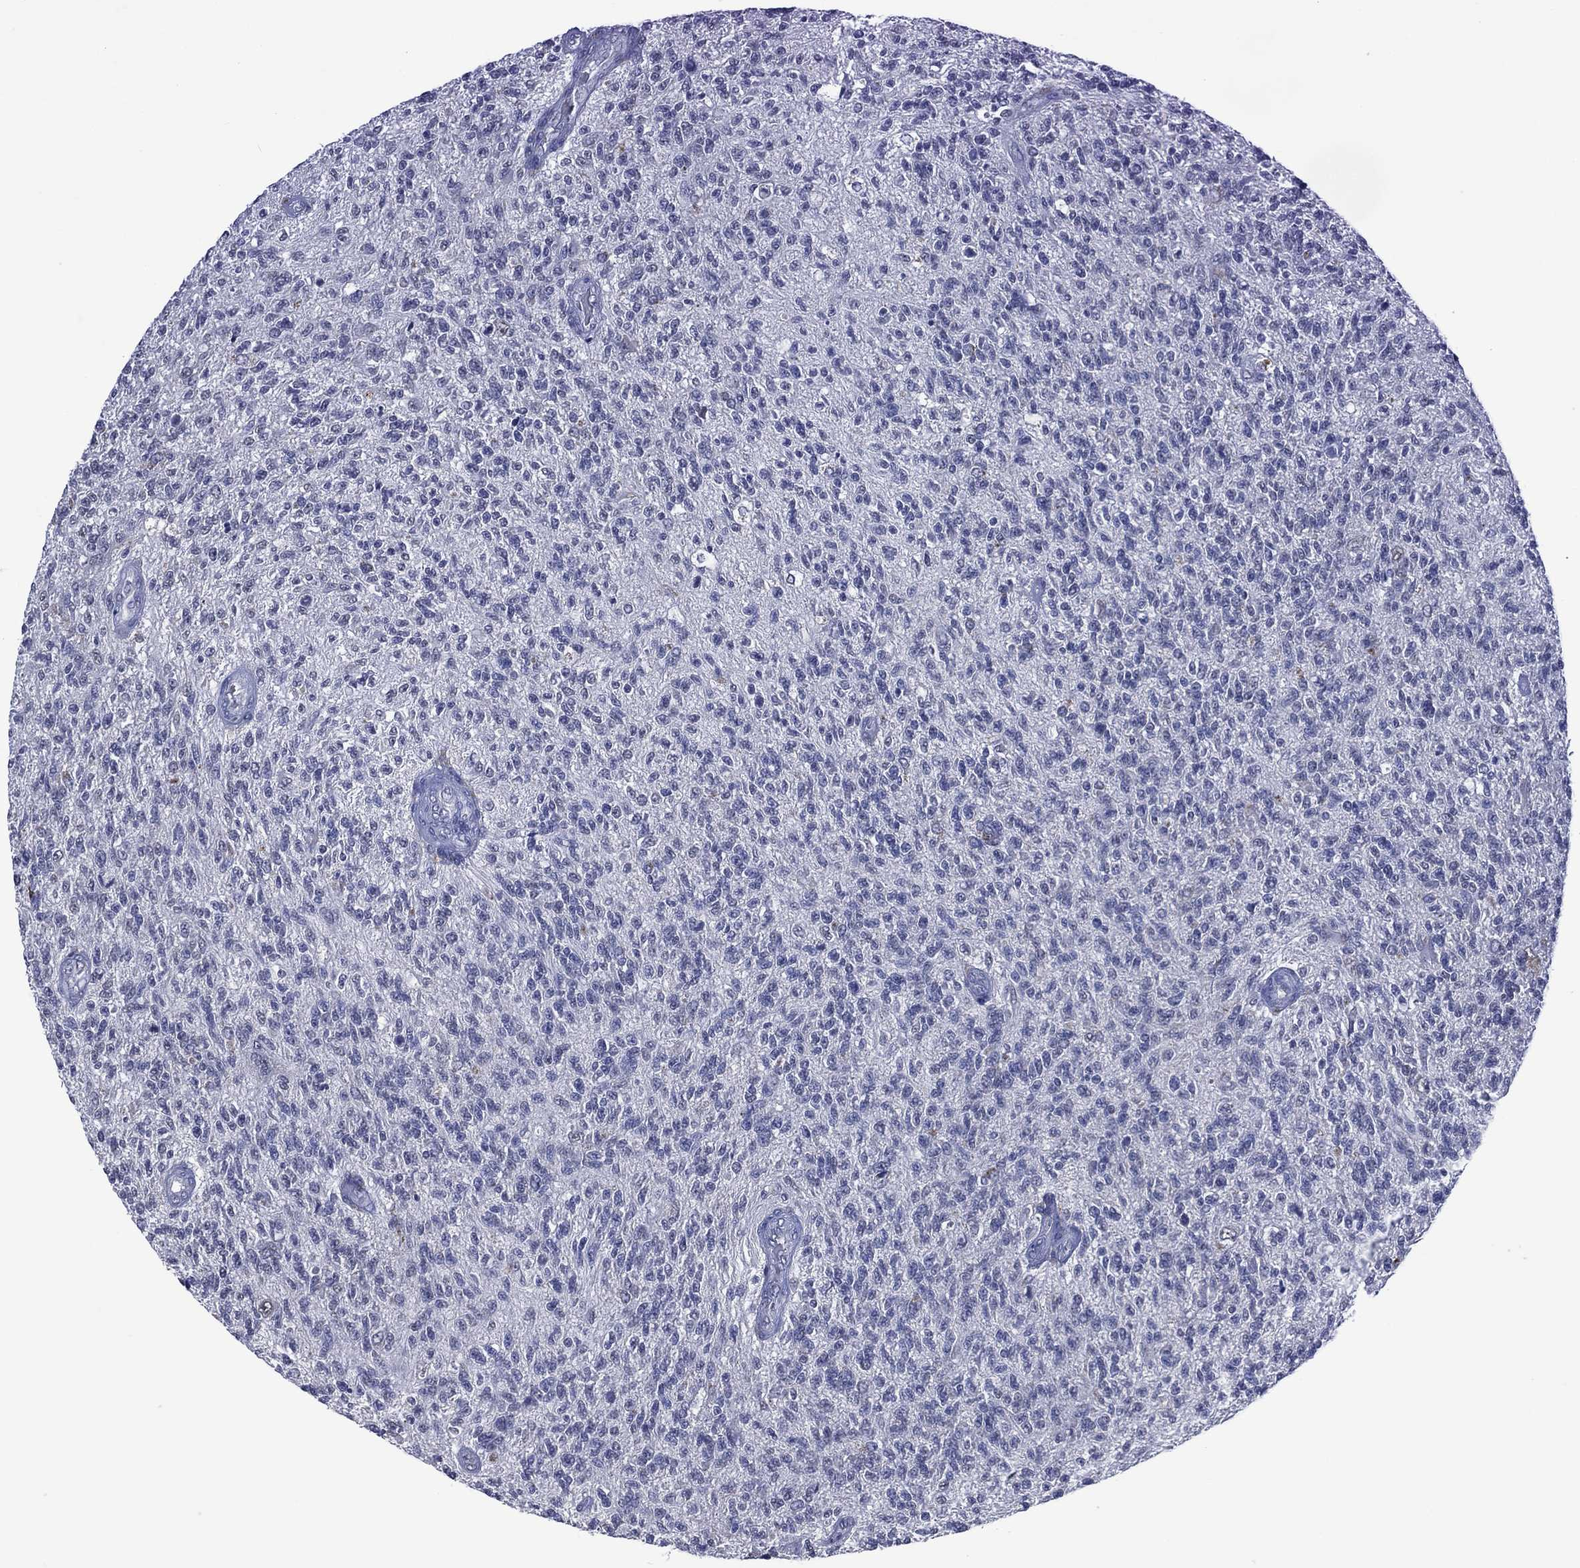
{"staining": {"intensity": "negative", "quantity": "none", "location": "none"}, "tissue": "glioma", "cell_type": "Tumor cells", "image_type": "cancer", "snomed": [{"axis": "morphology", "description": "Glioma, malignant, High grade"}, {"axis": "topography", "description": "Brain"}], "caption": "Immunohistochemistry of human malignant high-grade glioma displays no expression in tumor cells.", "gene": "ASB10", "patient": {"sex": "male", "age": 56}}